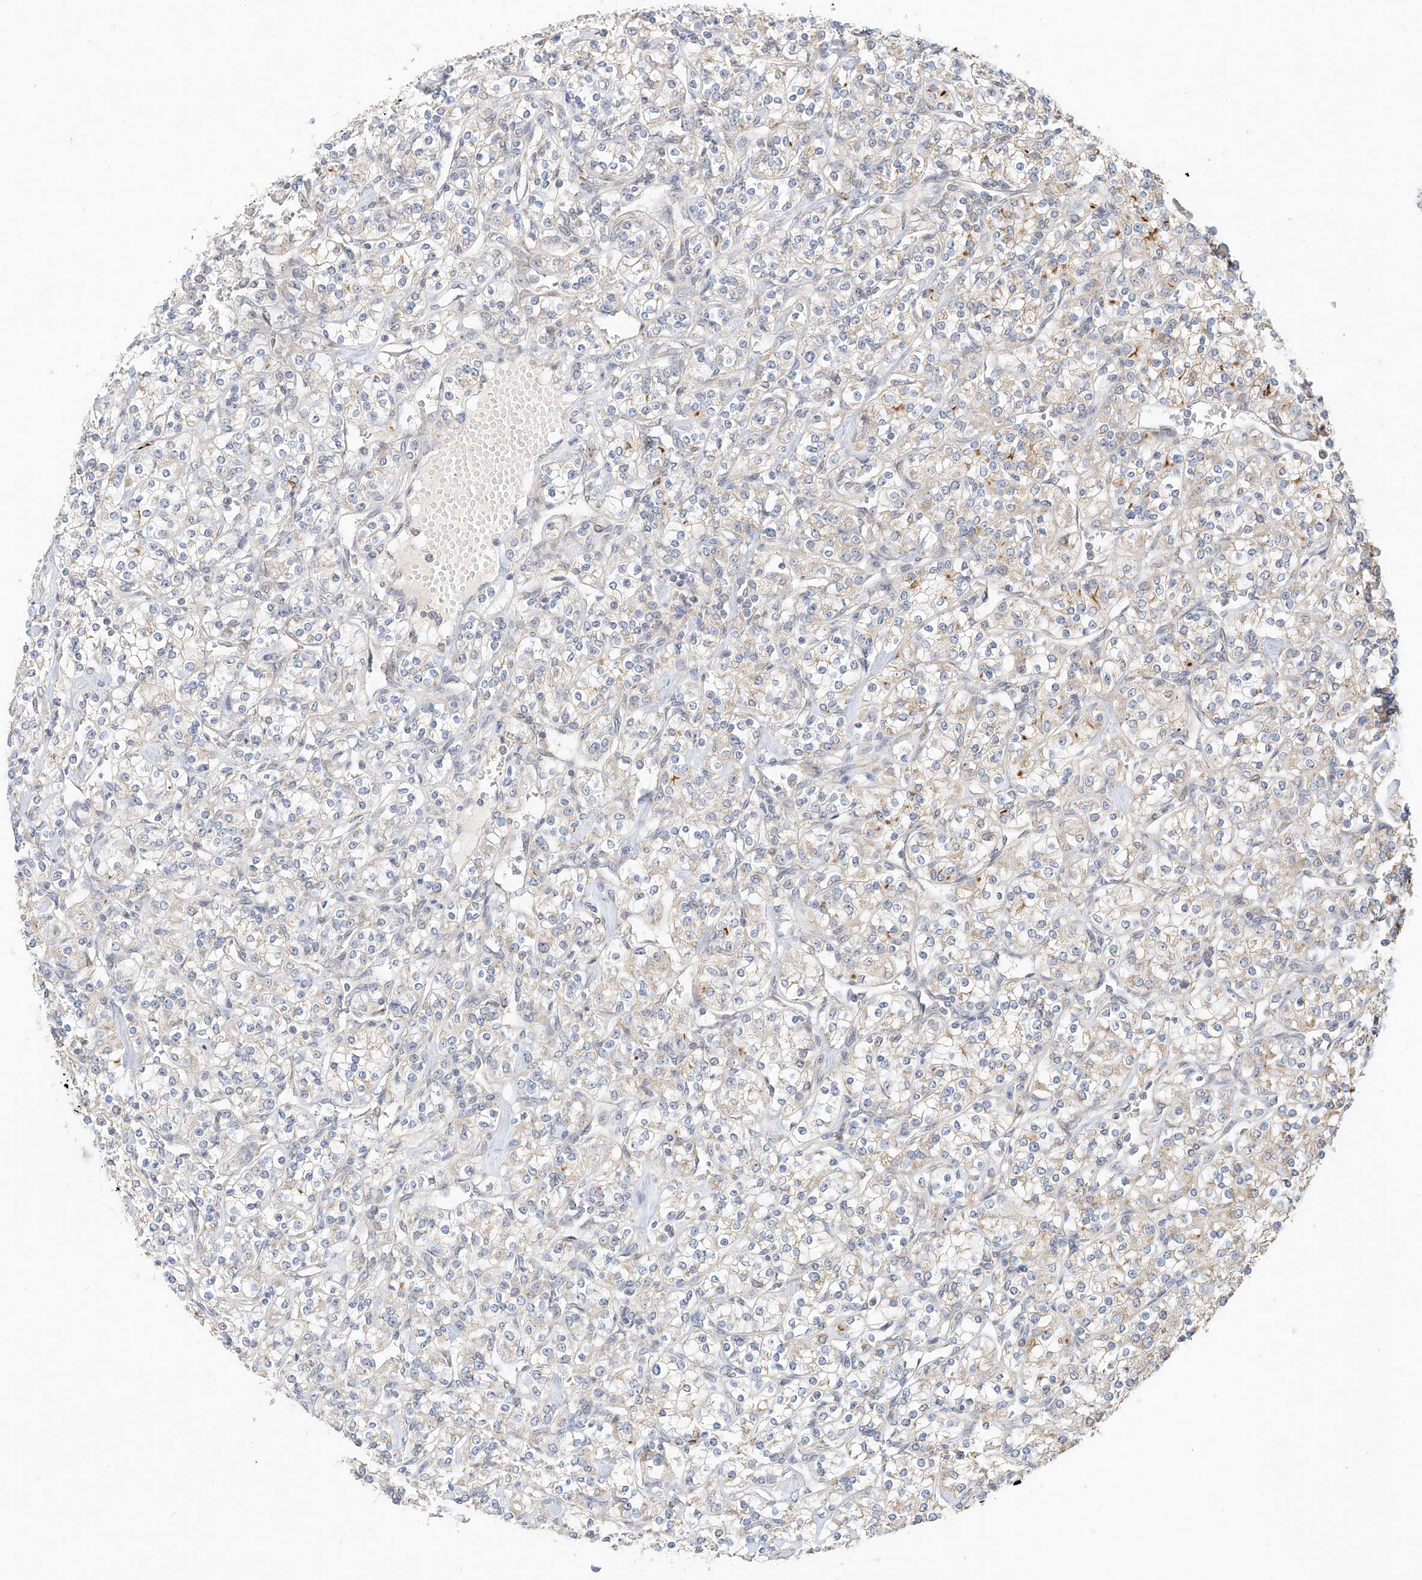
{"staining": {"intensity": "negative", "quantity": "none", "location": "none"}, "tissue": "renal cancer", "cell_type": "Tumor cells", "image_type": "cancer", "snomed": [{"axis": "morphology", "description": "Adenocarcinoma, NOS"}, {"axis": "topography", "description": "Kidney"}], "caption": "A histopathology image of human adenocarcinoma (renal) is negative for staining in tumor cells.", "gene": "TMEM61", "patient": {"sex": "male", "age": 77}}